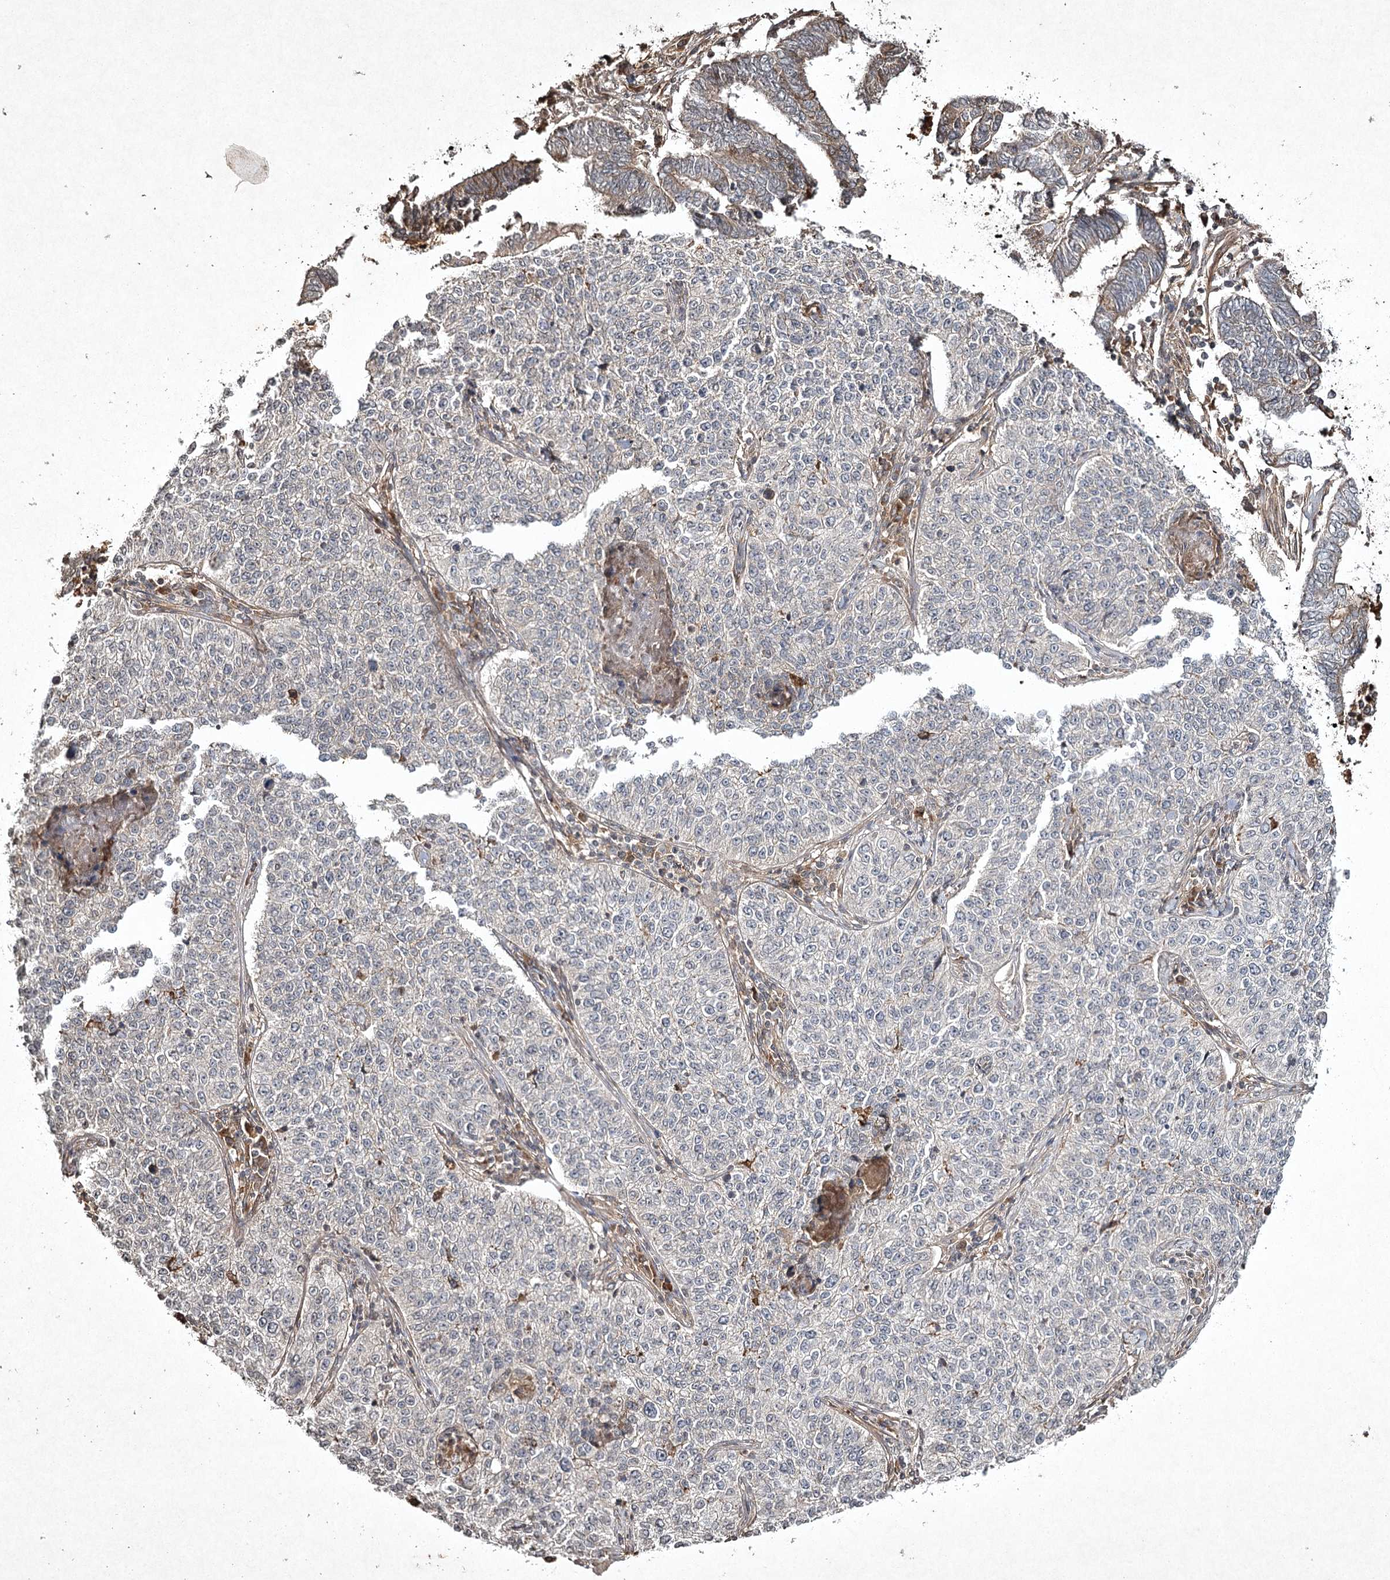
{"staining": {"intensity": "negative", "quantity": "none", "location": "none"}, "tissue": "cervical cancer", "cell_type": "Tumor cells", "image_type": "cancer", "snomed": [{"axis": "morphology", "description": "Squamous cell carcinoma, NOS"}, {"axis": "topography", "description": "Cervix"}], "caption": "DAB (3,3'-diaminobenzidine) immunohistochemical staining of human cervical cancer (squamous cell carcinoma) reveals no significant expression in tumor cells.", "gene": "CYP2B6", "patient": {"sex": "female", "age": 35}}